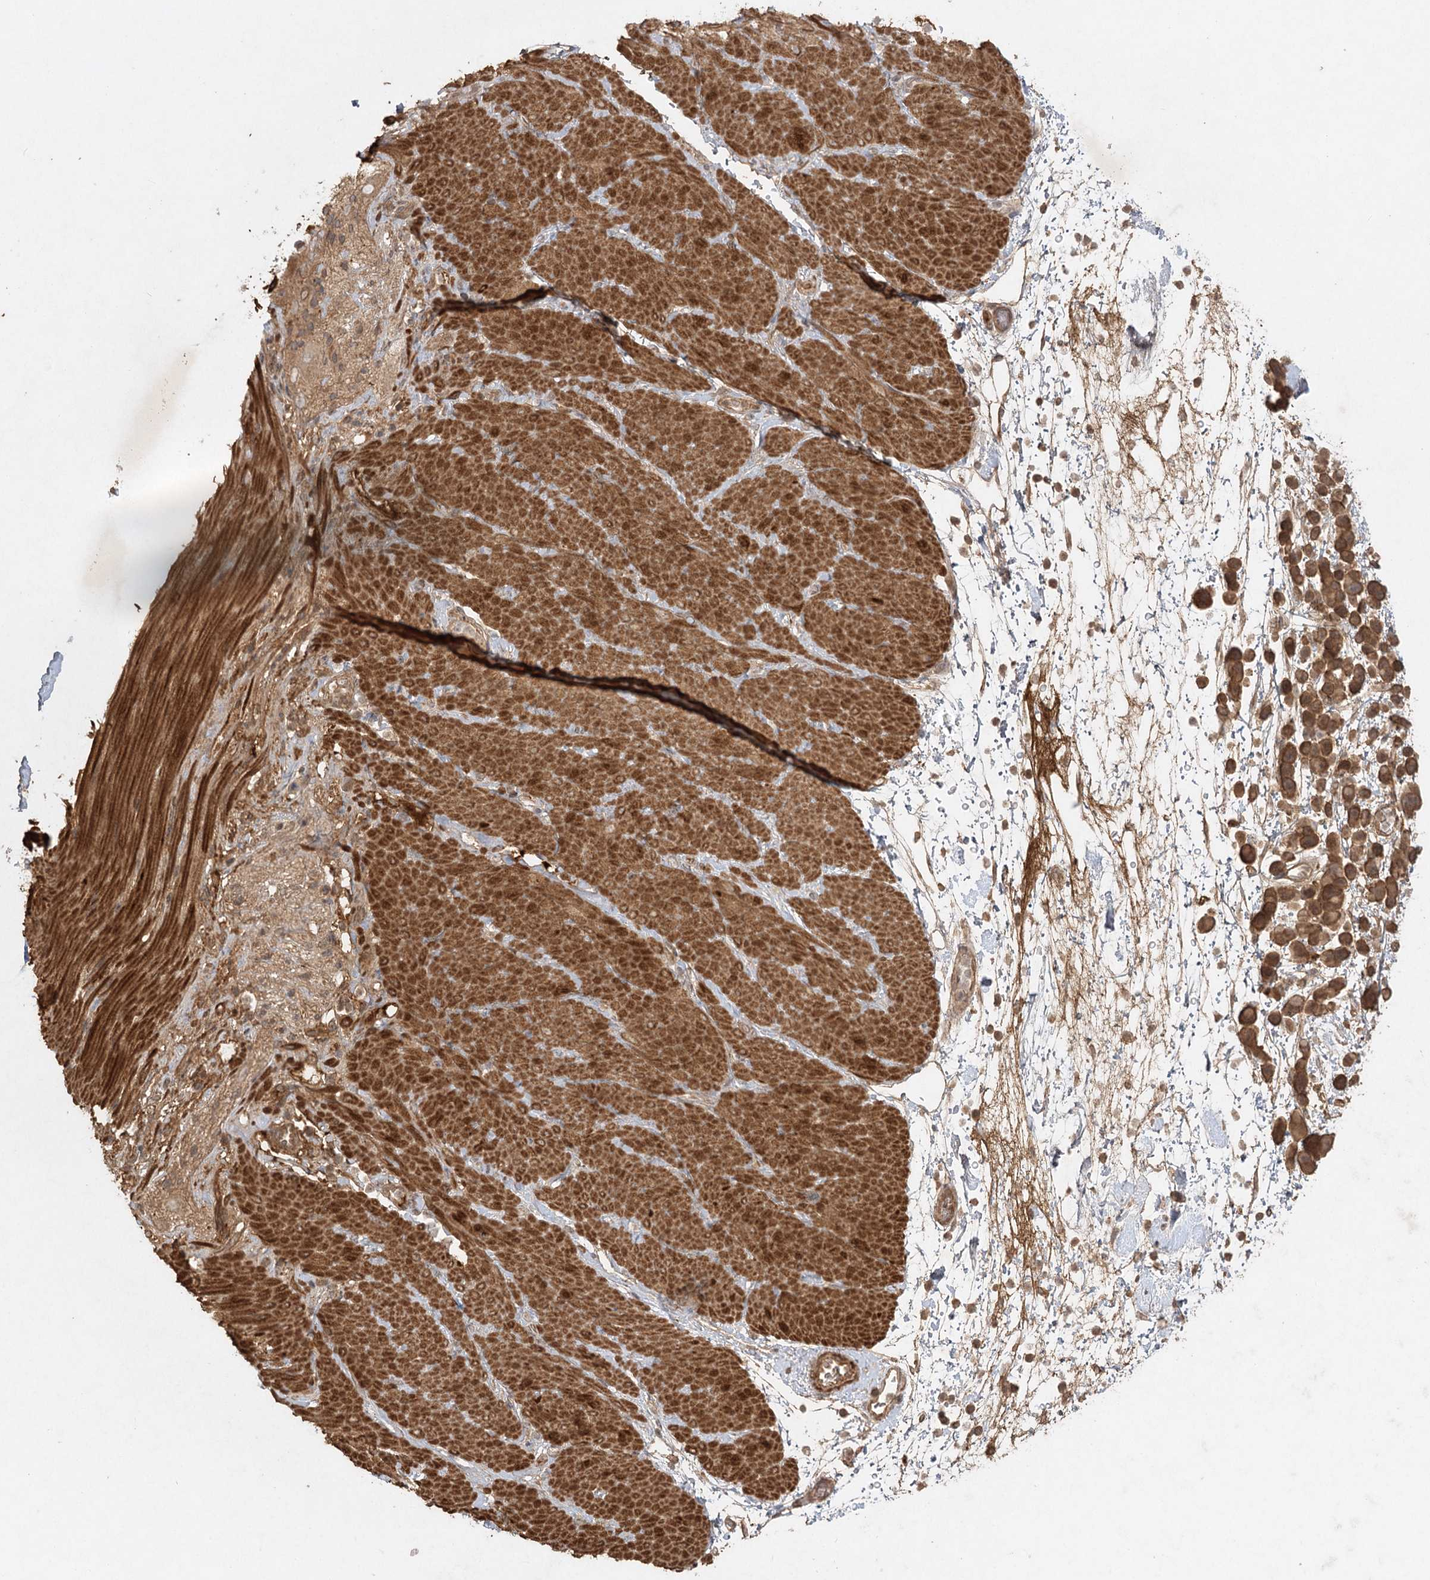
{"staining": {"intensity": "moderate", "quantity": ">75%", "location": "cytoplasmic/membranous"}, "tissue": "pancreatic cancer", "cell_type": "Tumor cells", "image_type": "cancer", "snomed": [{"axis": "morphology", "description": "Normal tissue, NOS"}, {"axis": "morphology", "description": "Adenocarcinoma, NOS"}, {"axis": "topography", "description": "Pancreas"}], "caption": "High-power microscopy captured an IHC photomicrograph of adenocarcinoma (pancreatic), revealing moderate cytoplasmic/membranous expression in approximately >75% of tumor cells.", "gene": "ARL13A", "patient": {"sex": "female", "age": 64}}